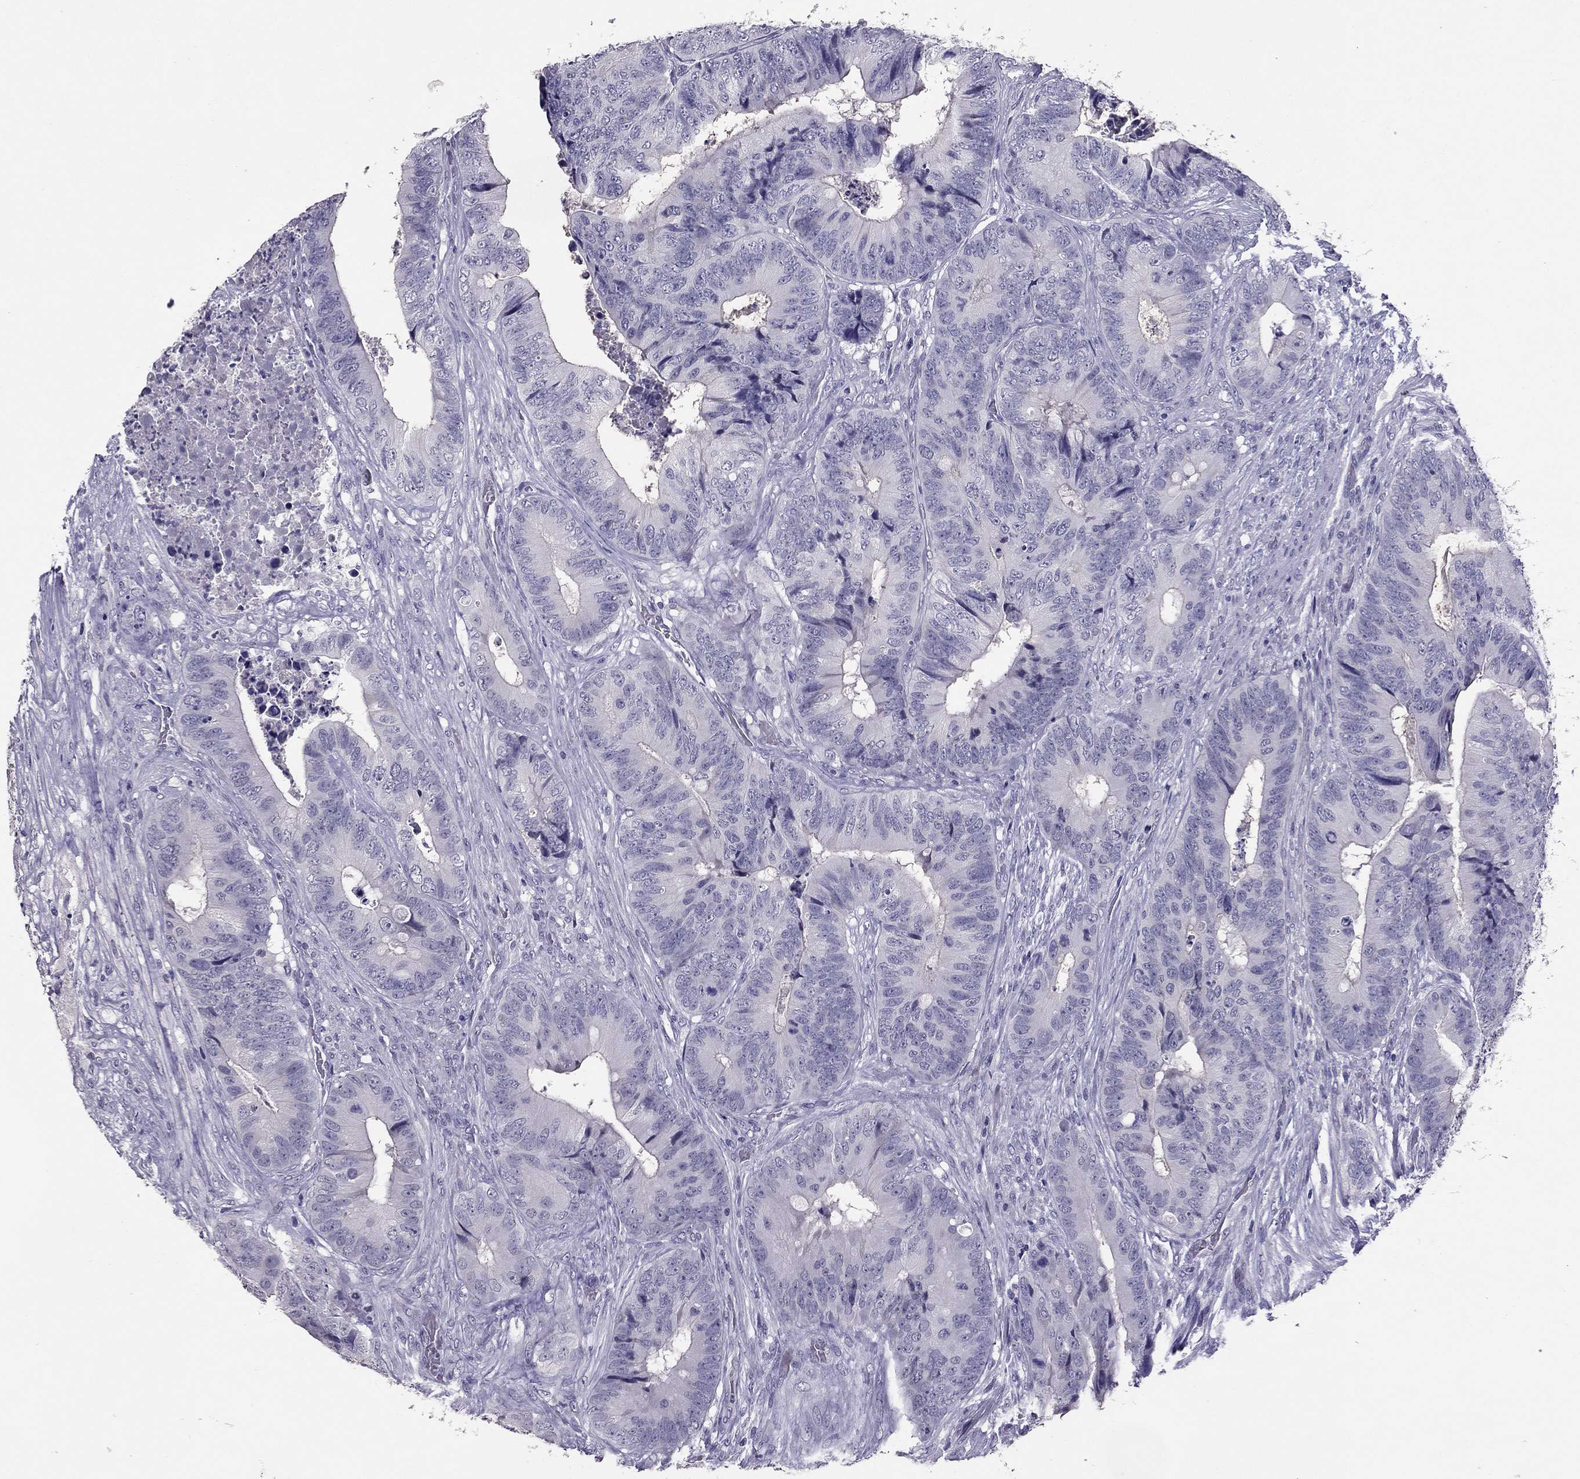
{"staining": {"intensity": "negative", "quantity": "none", "location": "none"}, "tissue": "colorectal cancer", "cell_type": "Tumor cells", "image_type": "cancer", "snomed": [{"axis": "morphology", "description": "Adenocarcinoma, NOS"}, {"axis": "topography", "description": "Colon"}], "caption": "Immunohistochemistry micrograph of neoplastic tissue: colorectal cancer (adenocarcinoma) stained with DAB (3,3'-diaminobenzidine) displays no significant protein staining in tumor cells.", "gene": "RHO", "patient": {"sex": "male", "age": 84}}